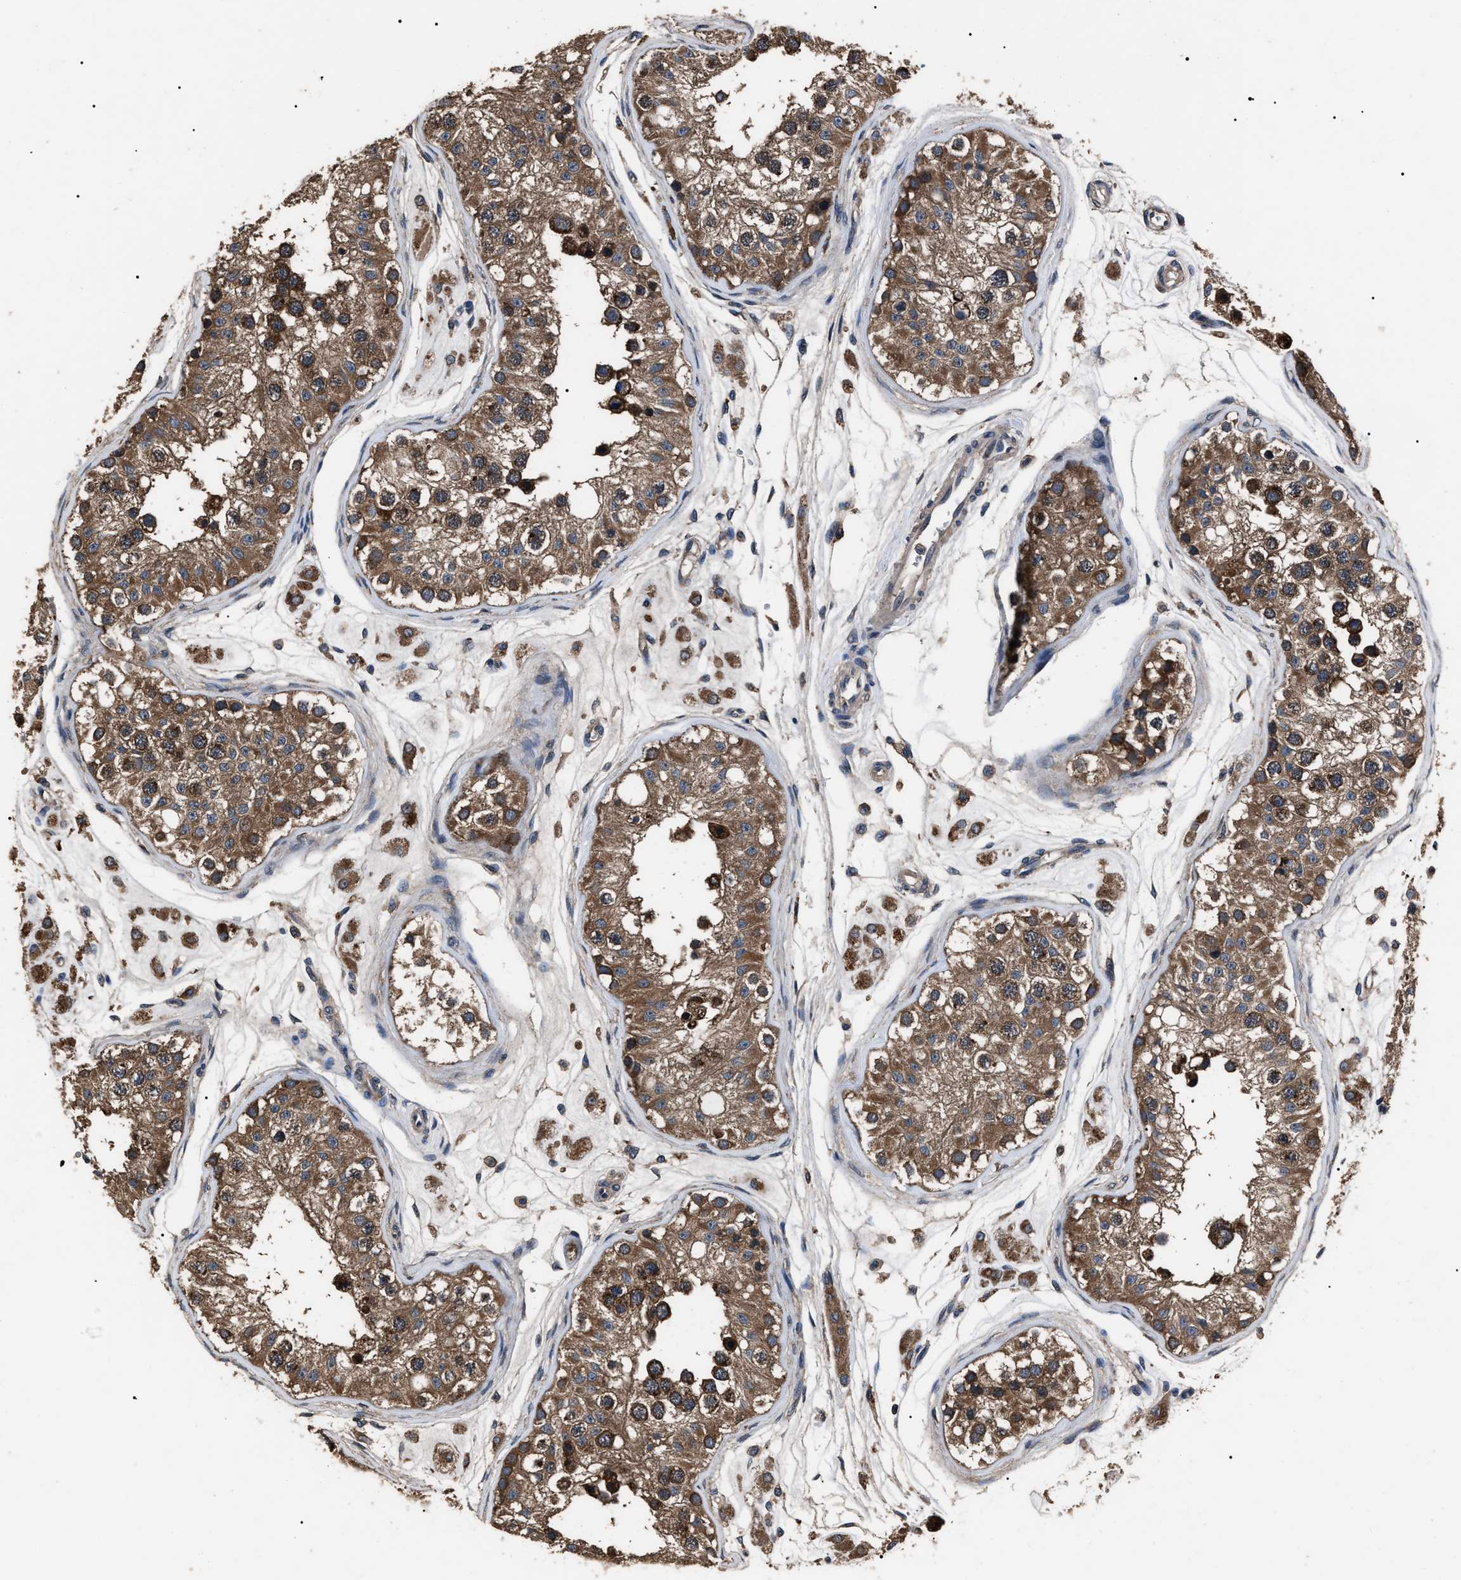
{"staining": {"intensity": "strong", "quantity": ">75%", "location": "cytoplasmic/membranous"}, "tissue": "testis", "cell_type": "Cells in seminiferous ducts", "image_type": "normal", "snomed": [{"axis": "morphology", "description": "Normal tissue, NOS"}, {"axis": "morphology", "description": "Adenocarcinoma, metastatic, NOS"}, {"axis": "topography", "description": "Testis"}], "caption": "Testis stained for a protein (brown) displays strong cytoplasmic/membranous positive positivity in about >75% of cells in seminiferous ducts.", "gene": "RNF216", "patient": {"sex": "male", "age": 26}}